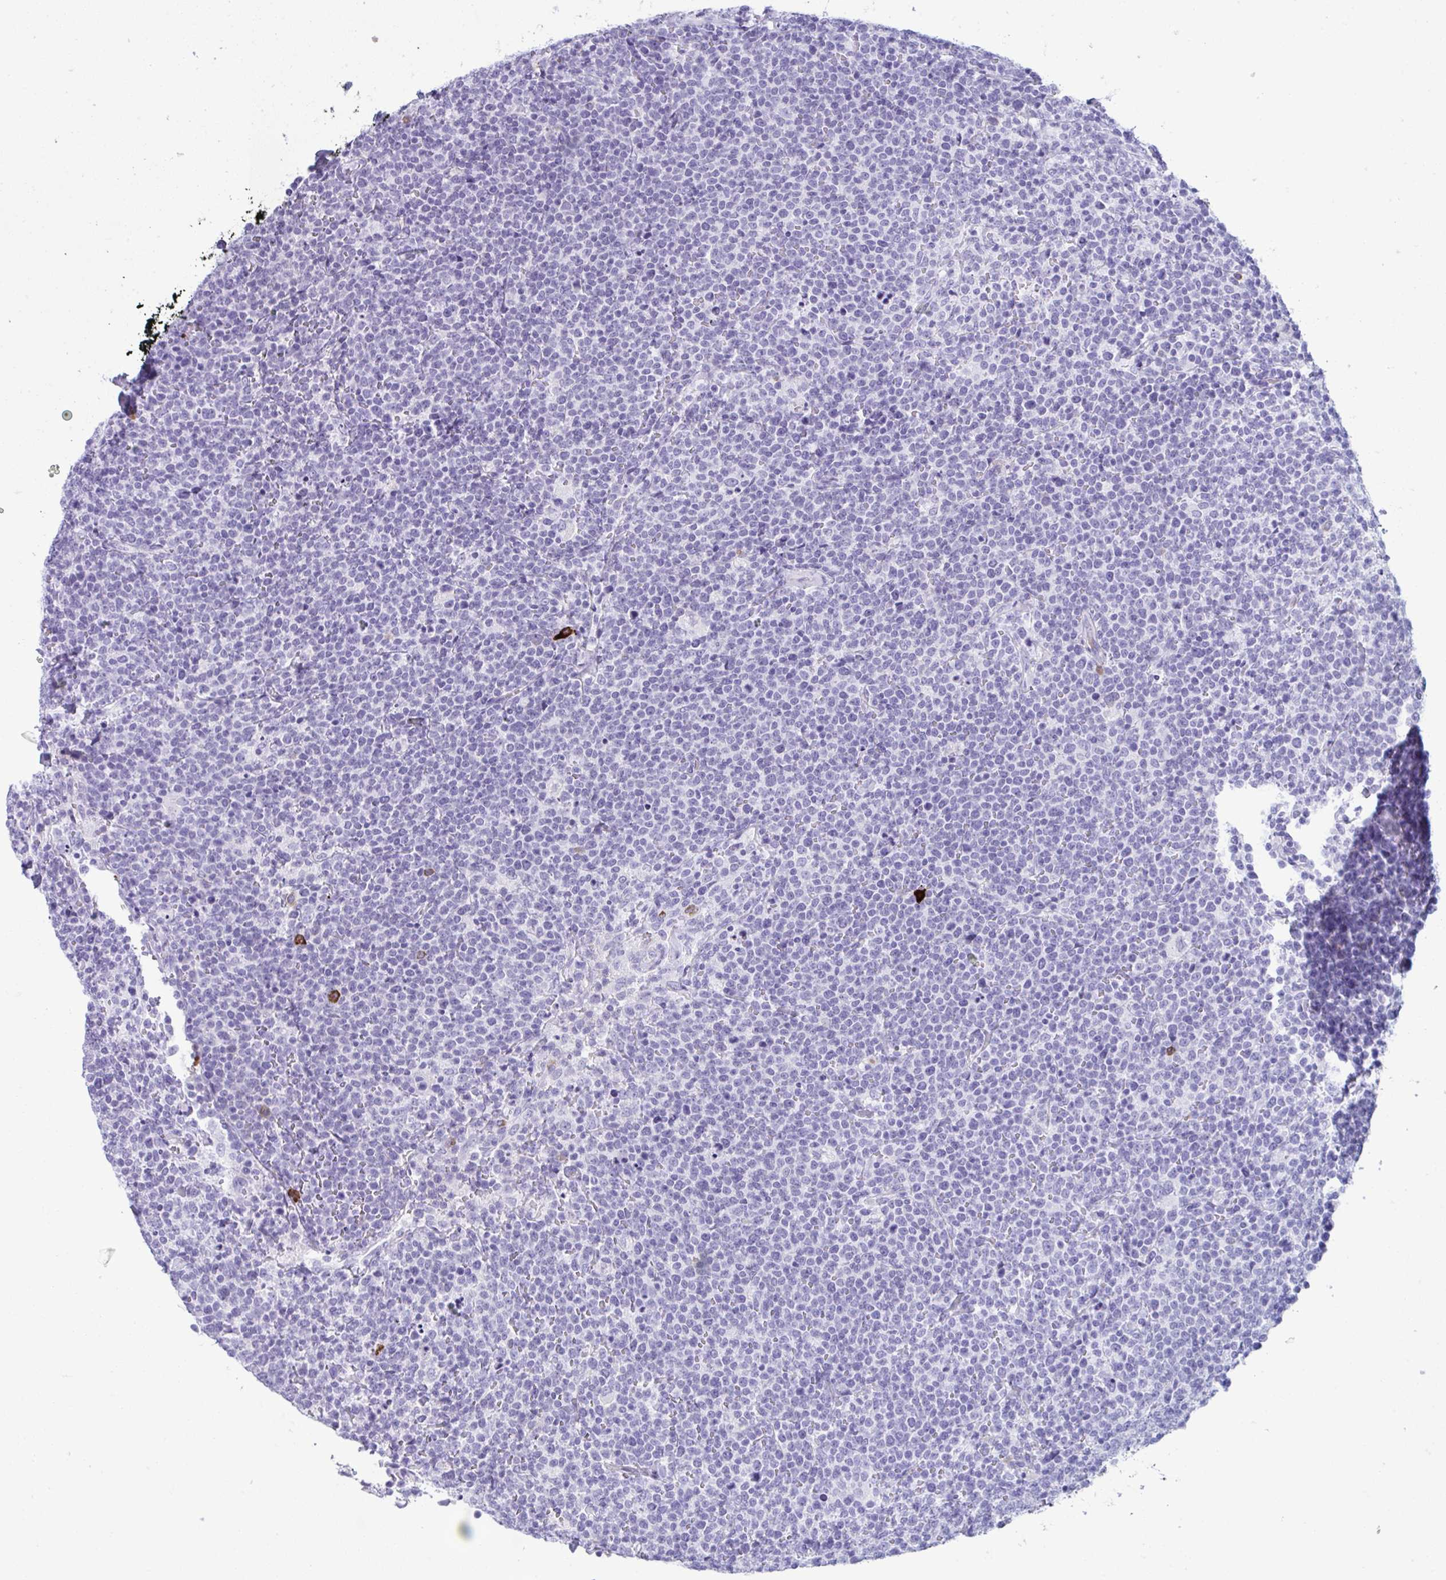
{"staining": {"intensity": "negative", "quantity": "none", "location": "none"}, "tissue": "lymphoma", "cell_type": "Tumor cells", "image_type": "cancer", "snomed": [{"axis": "morphology", "description": "Malignant lymphoma, non-Hodgkin's type, High grade"}, {"axis": "topography", "description": "Lymph node"}], "caption": "Tumor cells are negative for protein expression in human lymphoma.", "gene": "JCHAIN", "patient": {"sex": "male", "age": 61}}